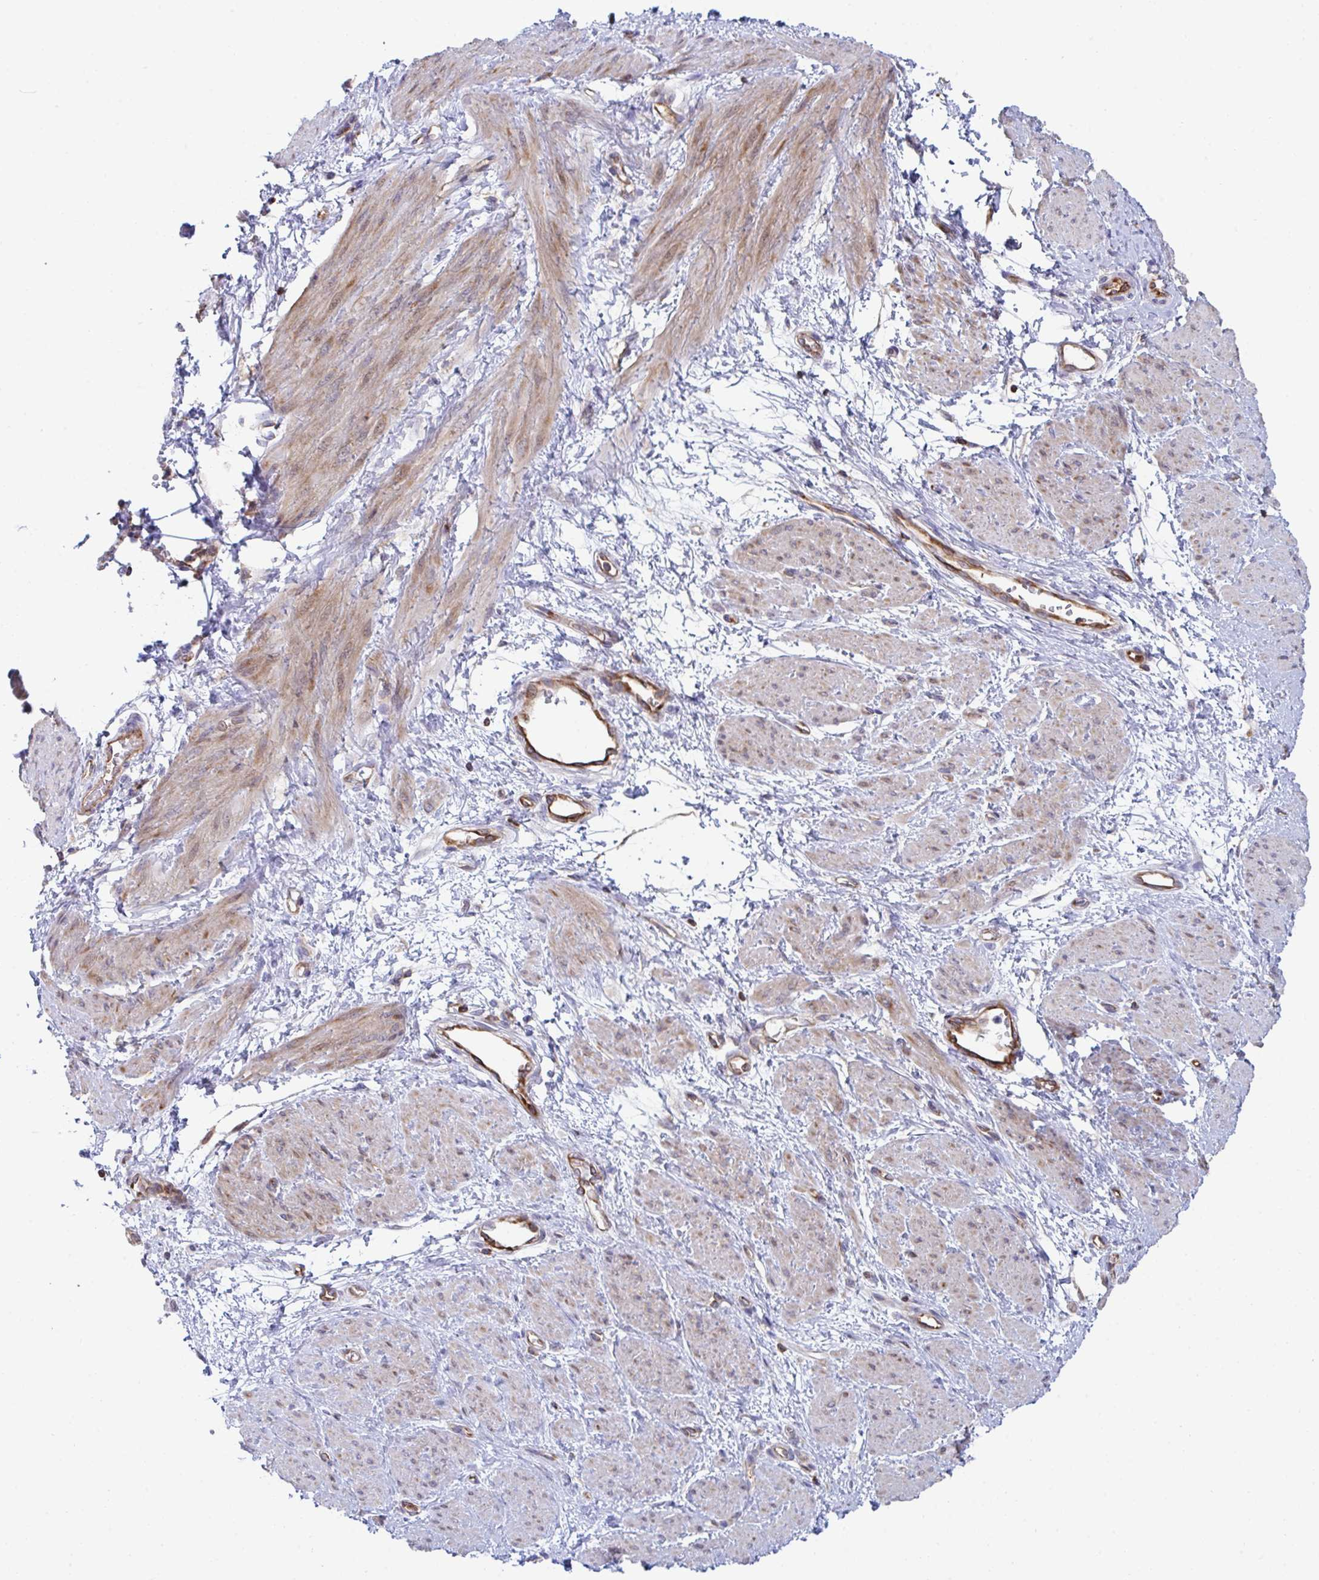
{"staining": {"intensity": "moderate", "quantity": "25%-75%", "location": "cytoplasmic/membranous"}, "tissue": "smooth muscle", "cell_type": "Smooth muscle cells", "image_type": "normal", "snomed": [{"axis": "morphology", "description": "Normal tissue, NOS"}, {"axis": "topography", "description": "Smooth muscle"}, {"axis": "topography", "description": "Uterus"}], "caption": "Moderate cytoplasmic/membranous protein positivity is identified in approximately 25%-75% of smooth muscle cells in smooth muscle. (Brightfield microscopy of DAB IHC at high magnification).", "gene": "WNK1", "patient": {"sex": "female", "age": 39}}